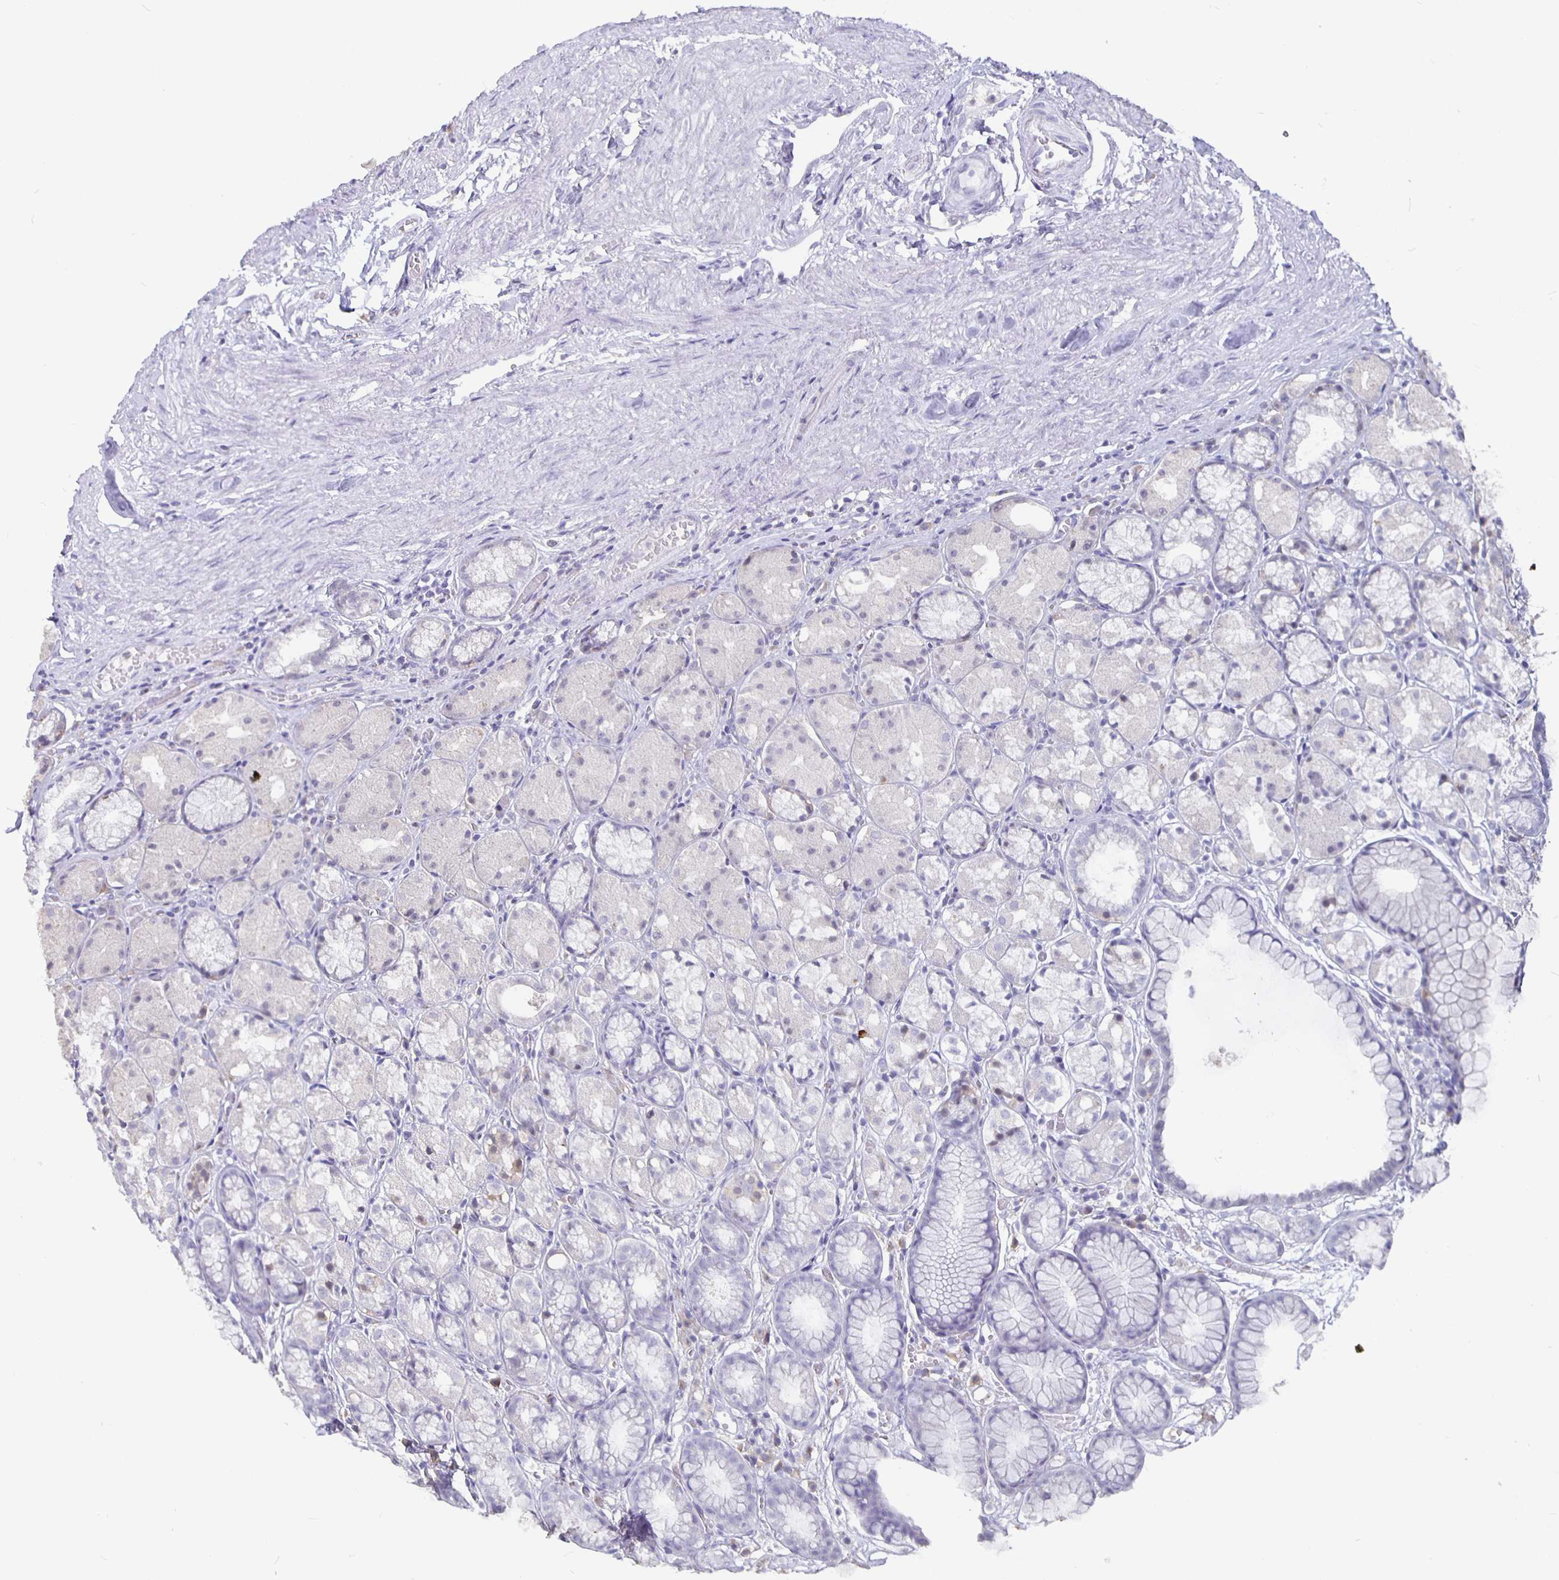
{"staining": {"intensity": "negative", "quantity": "none", "location": "none"}, "tissue": "stomach", "cell_type": "Glandular cells", "image_type": "normal", "snomed": [{"axis": "morphology", "description": "Normal tissue, NOS"}, {"axis": "topography", "description": "Stomach"}], "caption": "This micrograph is of normal stomach stained with immunohistochemistry to label a protein in brown with the nuclei are counter-stained blue. There is no expression in glandular cells. (Brightfield microscopy of DAB immunohistochemistry (IHC) at high magnification).", "gene": "GPX4", "patient": {"sex": "male", "age": 70}}